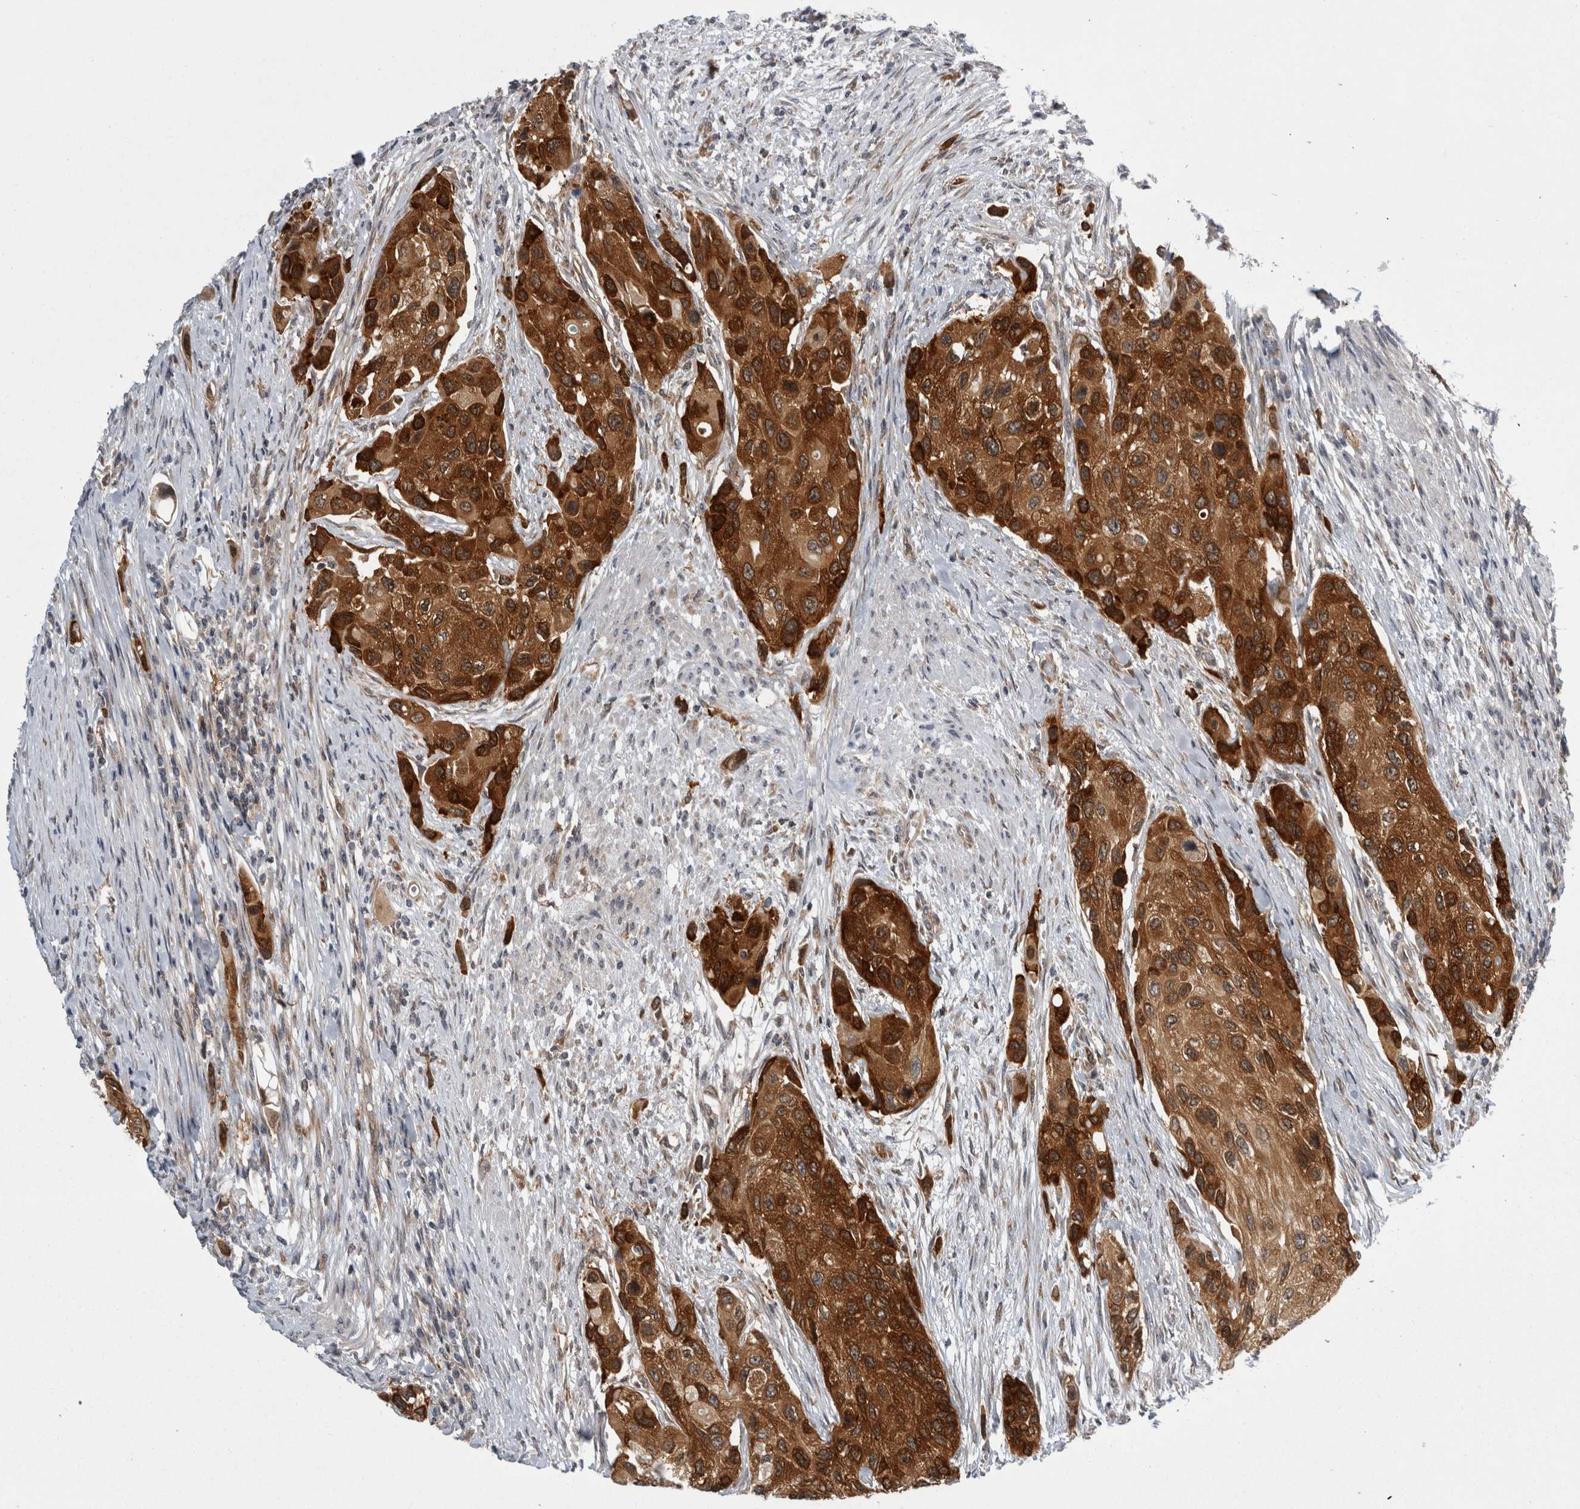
{"staining": {"intensity": "strong", "quantity": ">75%", "location": "cytoplasmic/membranous"}, "tissue": "urothelial cancer", "cell_type": "Tumor cells", "image_type": "cancer", "snomed": [{"axis": "morphology", "description": "Urothelial carcinoma, High grade"}, {"axis": "topography", "description": "Urinary bladder"}], "caption": "DAB (3,3'-diaminobenzidine) immunohistochemical staining of human urothelial cancer exhibits strong cytoplasmic/membranous protein positivity in about >75% of tumor cells.", "gene": "CACYBP", "patient": {"sex": "female", "age": 56}}